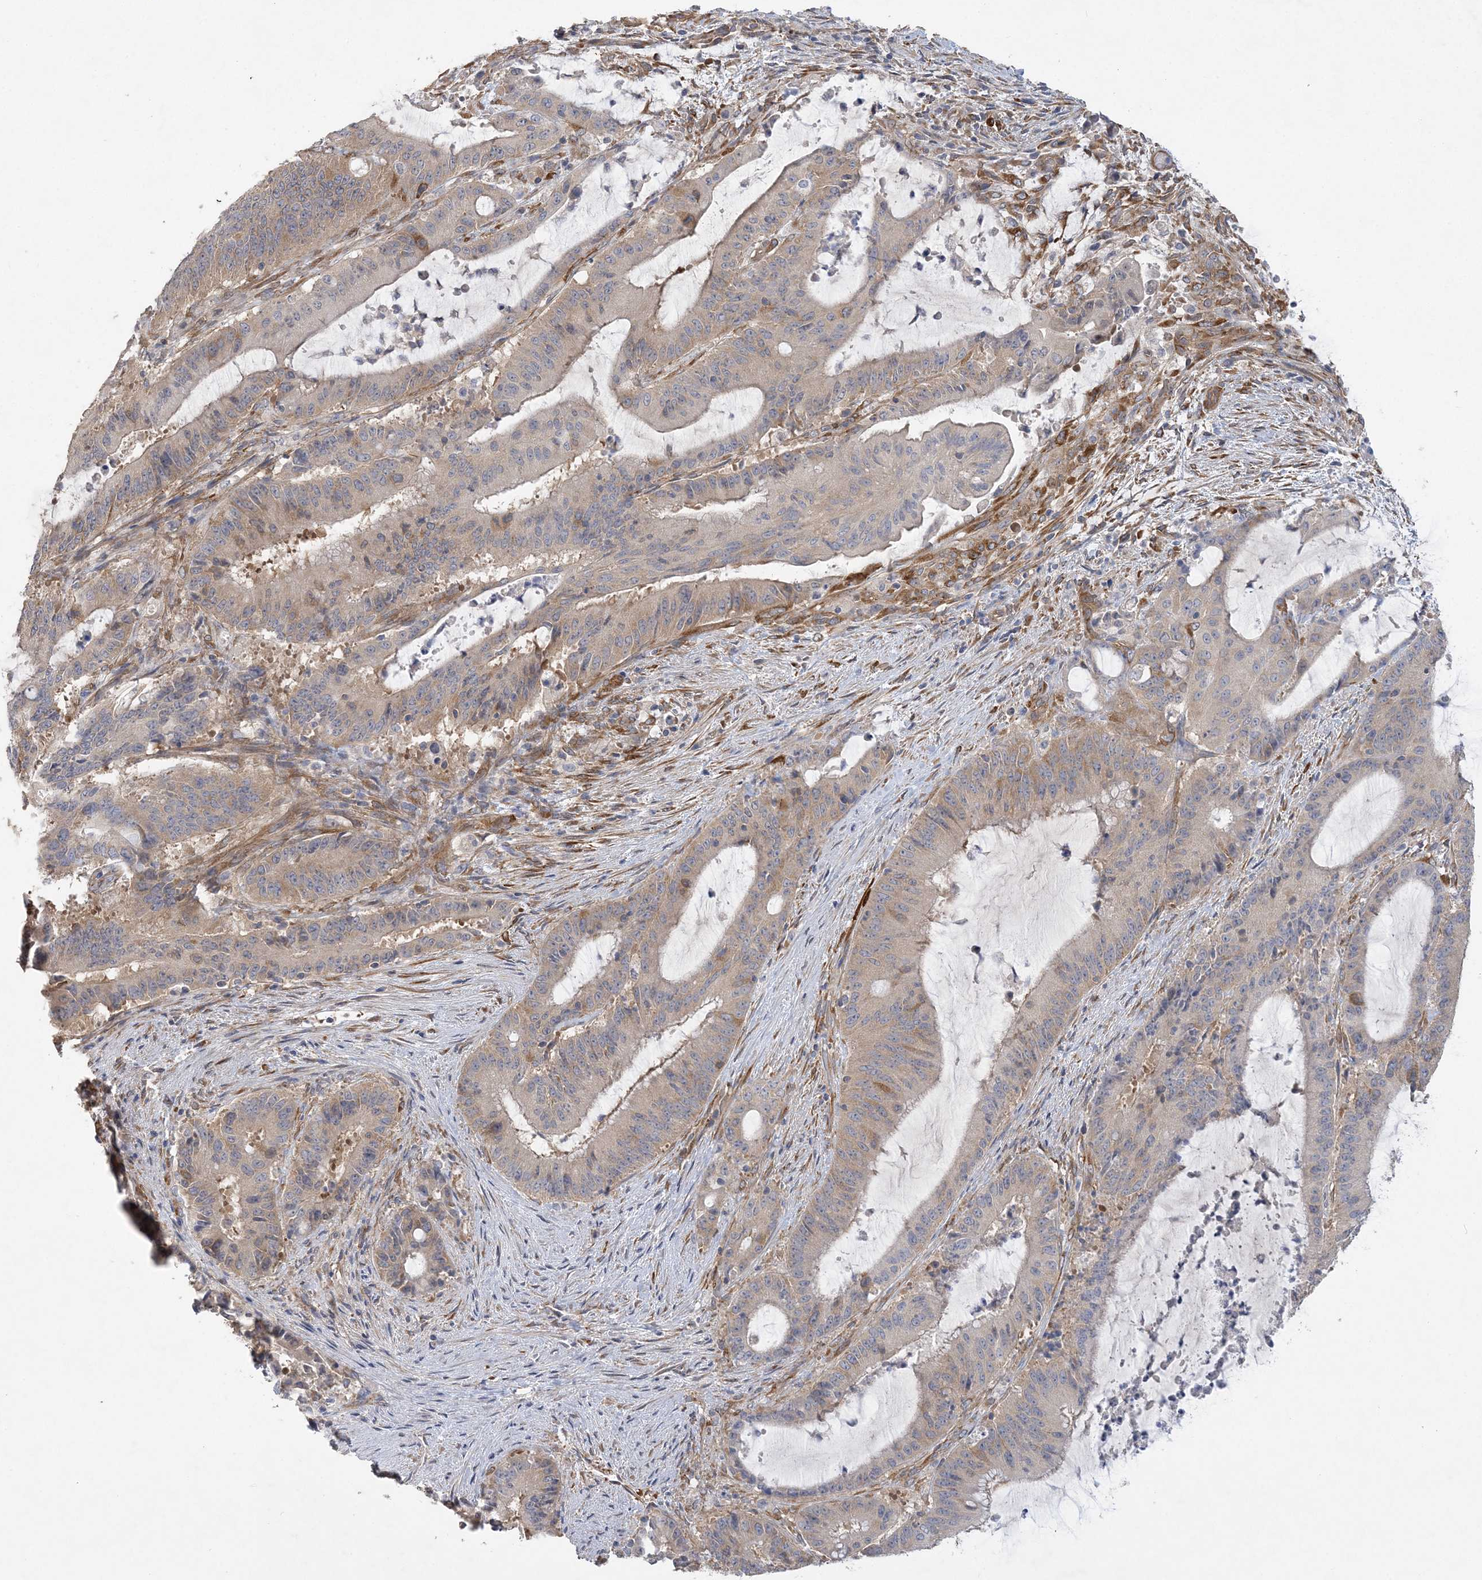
{"staining": {"intensity": "weak", "quantity": "25%-75%", "location": "cytoplasmic/membranous"}, "tissue": "liver cancer", "cell_type": "Tumor cells", "image_type": "cancer", "snomed": [{"axis": "morphology", "description": "Normal tissue, NOS"}, {"axis": "morphology", "description": "Cholangiocarcinoma"}, {"axis": "topography", "description": "Liver"}, {"axis": "topography", "description": "Peripheral nerve tissue"}], "caption": "A brown stain highlights weak cytoplasmic/membranous staining of a protein in liver cancer tumor cells.", "gene": "MAP4K5", "patient": {"sex": "female", "age": 73}}